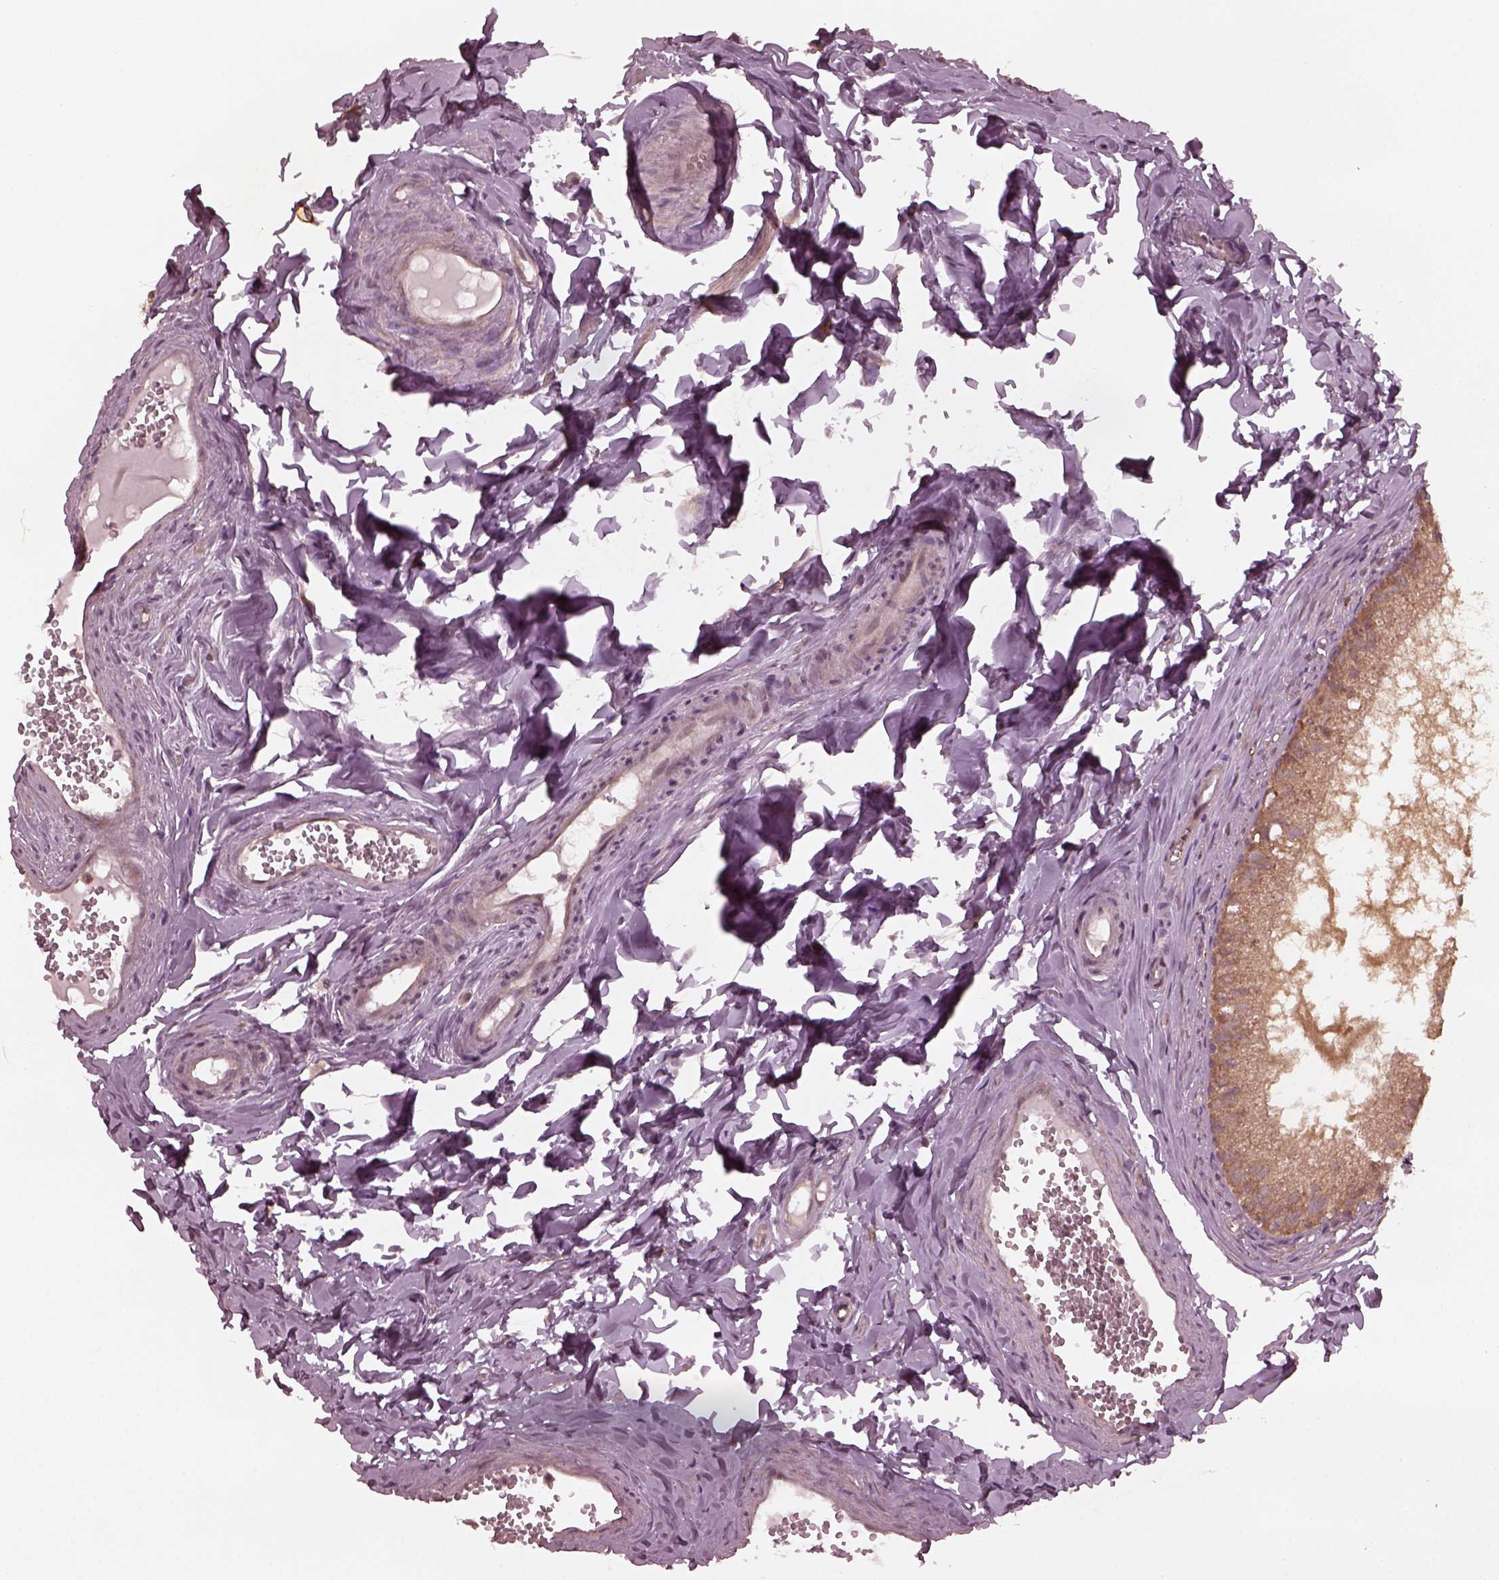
{"staining": {"intensity": "moderate", "quantity": ">75%", "location": "cytoplasmic/membranous"}, "tissue": "epididymis", "cell_type": "Glandular cells", "image_type": "normal", "snomed": [{"axis": "morphology", "description": "Normal tissue, NOS"}, {"axis": "topography", "description": "Epididymis"}], "caption": "Immunohistochemical staining of benign epididymis exhibits medium levels of moderate cytoplasmic/membranous positivity in approximately >75% of glandular cells. Ihc stains the protein of interest in brown and the nuclei are stained blue.", "gene": "FAF2", "patient": {"sex": "male", "age": 45}}